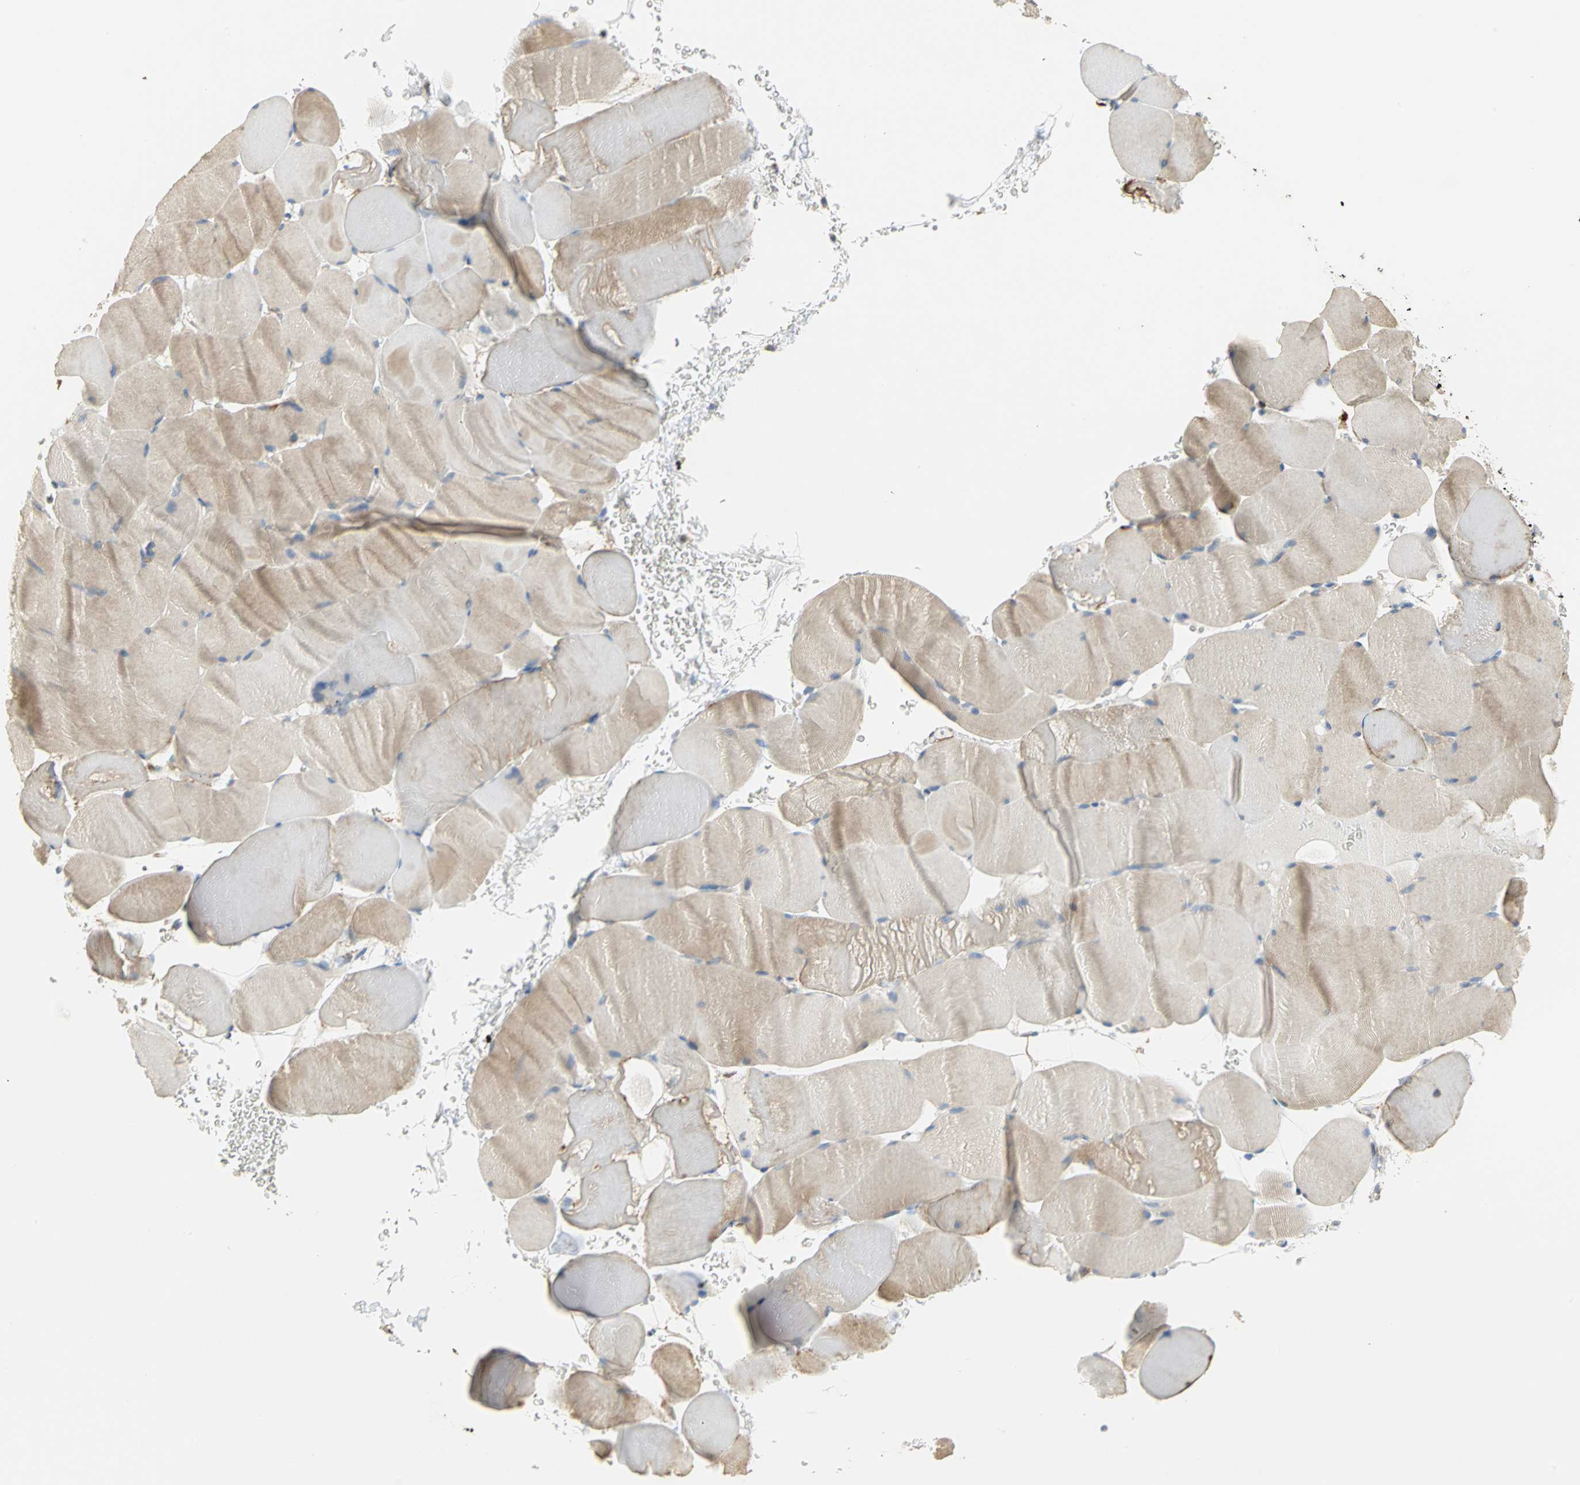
{"staining": {"intensity": "weak", "quantity": ">75%", "location": "cytoplasmic/membranous"}, "tissue": "skeletal muscle", "cell_type": "Myocytes", "image_type": "normal", "snomed": [{"axis": "morphology", "description": "Normal tissue, NOS"}, {"axis": "topography", "description": "Skeletal muscle"}], "caption": "Immunohistochemical staining of normal skeletal muscle reveals weak cytoplasmic/membranous protein expression in about >75% of myocytes. Using DAB (brown) and hematoxylin (blue) stains, captured at high magnification using brightfield microscopy.", "gene": "SDF2L1", "patient": {"sex": "male", "age": 62}}